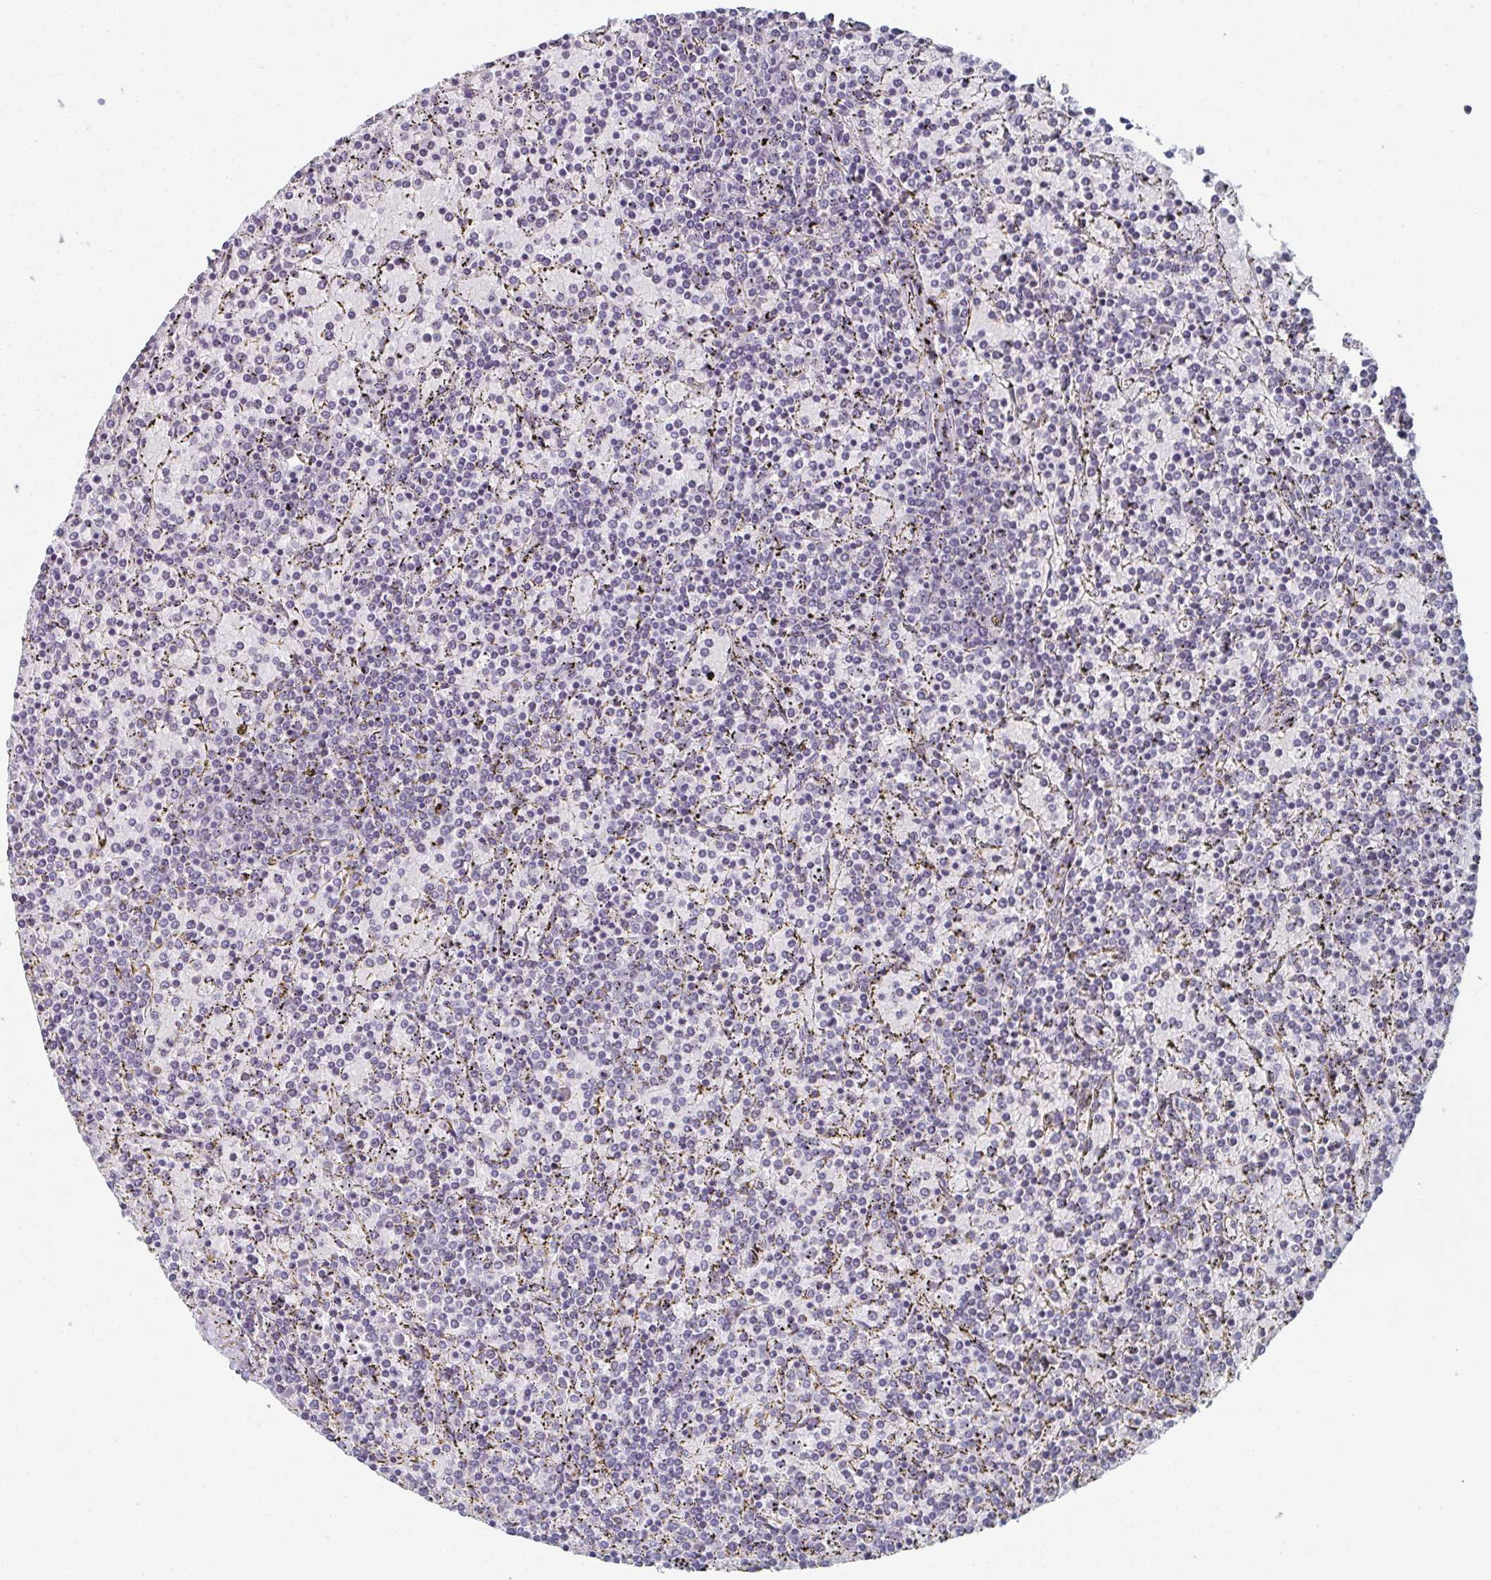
{"staining": {"intensity": "negative", "quantity": "none", "location": "none"}, "tissue": "lymphoma", "cell_type": "Tumor cells", "image_type": "cancer", "snomed": [{"axis": "morphology", "description": "Malignant lymphoma, non-Hodgkin's type, Low grade"}, {"axis": "topography", "description": "Spleen"}], "caption": "This image is of low-grade malignant lymphoma, non-Hodgkin's type stained with immunohistochemistry (IHC) to label a protein in brown with the nuclei are counter-stained blue. There is no staining in tumor cells.", "gene": "PYCR3", "patient": {"sex": "female", "age": 77}}